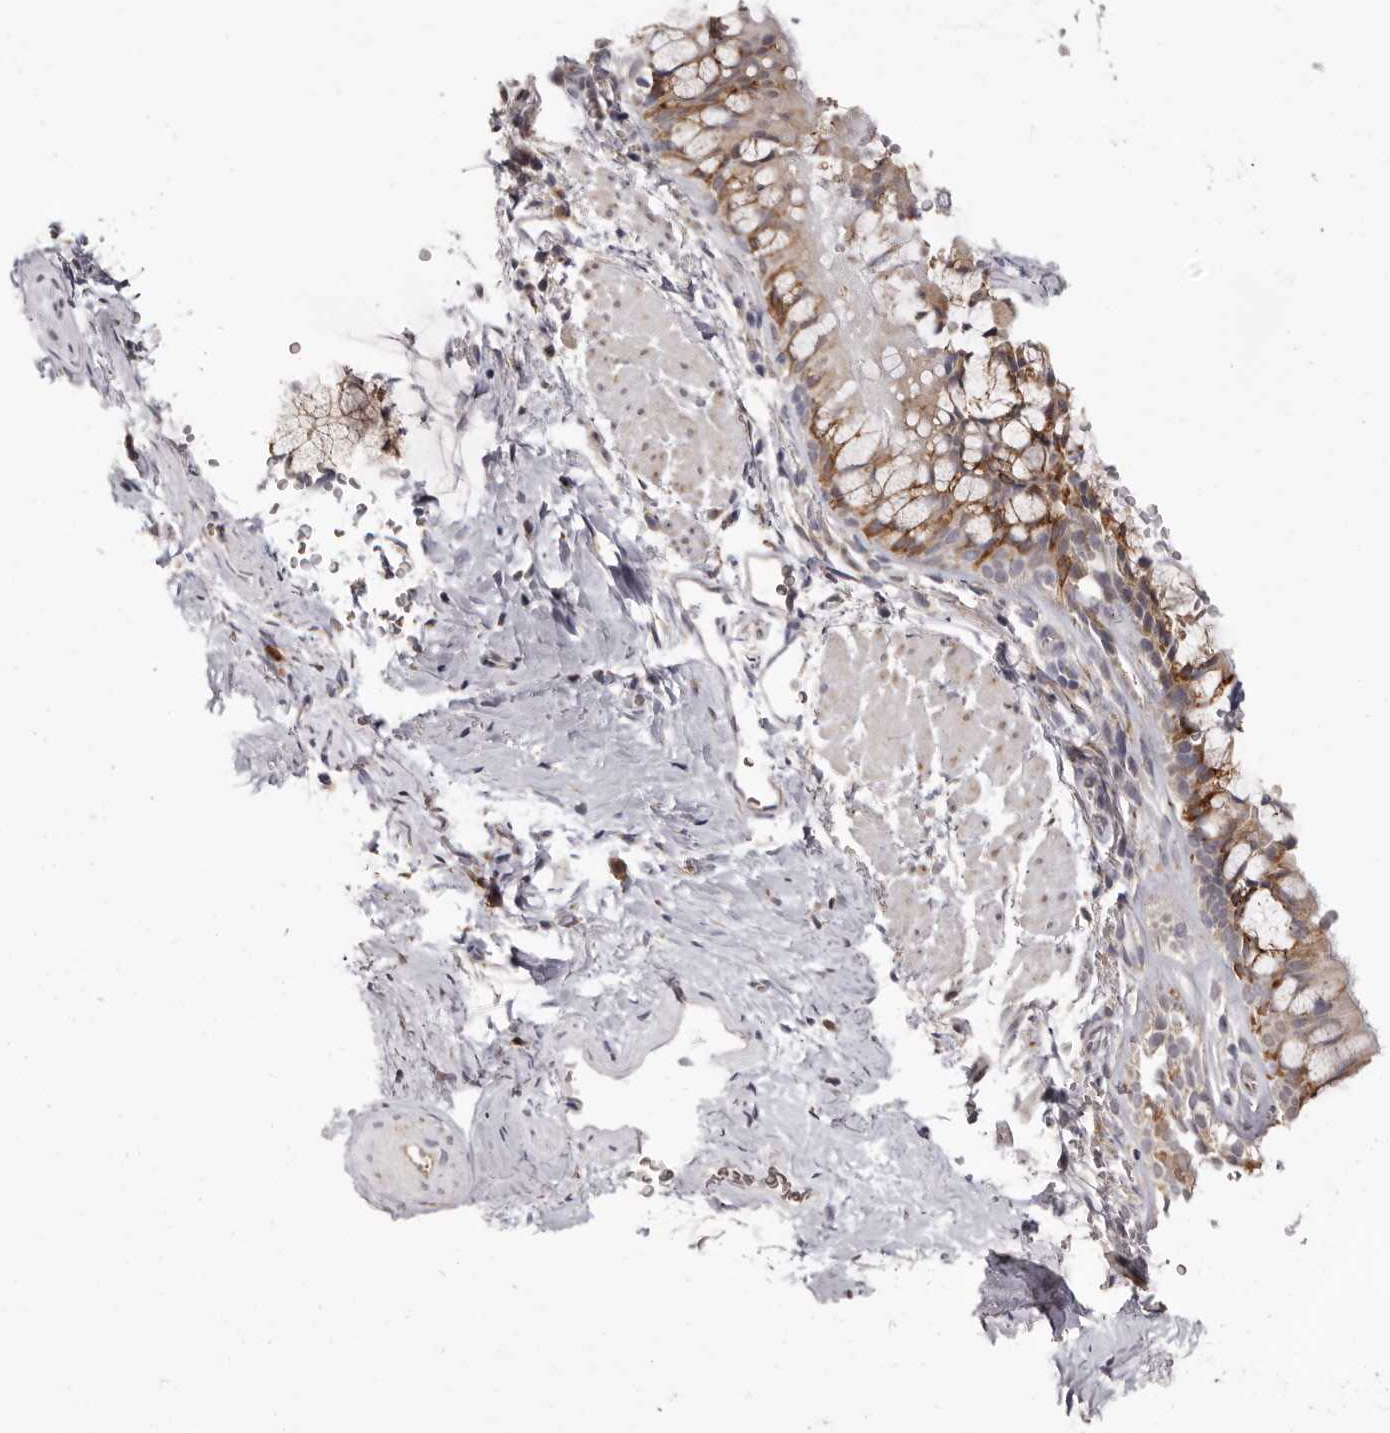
{"staining": {"intensity": "moderate", "quantity": "25%-75%", "location": "cytoplasmic/membranous"}, "tissue": "bronchus", "cell_type": "Respiratory epithelial cells", "image_type": "normal", "snomed": [{"axis": "morphology", "description": "Normal tissue, NOS"}, {"axis": "topography", "description": "Cartilage tissue"}, {"axis": "topography", "description": "Bronchus"}], "caption": "The photomicrograph displays staining of unremarkable bronchus, revealing moderate cytoplasmic/membranous protein staining (brown color) within respiratory epithelial cells. (DAB IHC, brown staining for protein, blue staining for nuclei).", "gene": "PIGX", "patient": {"sex": "female", "age": 53}}